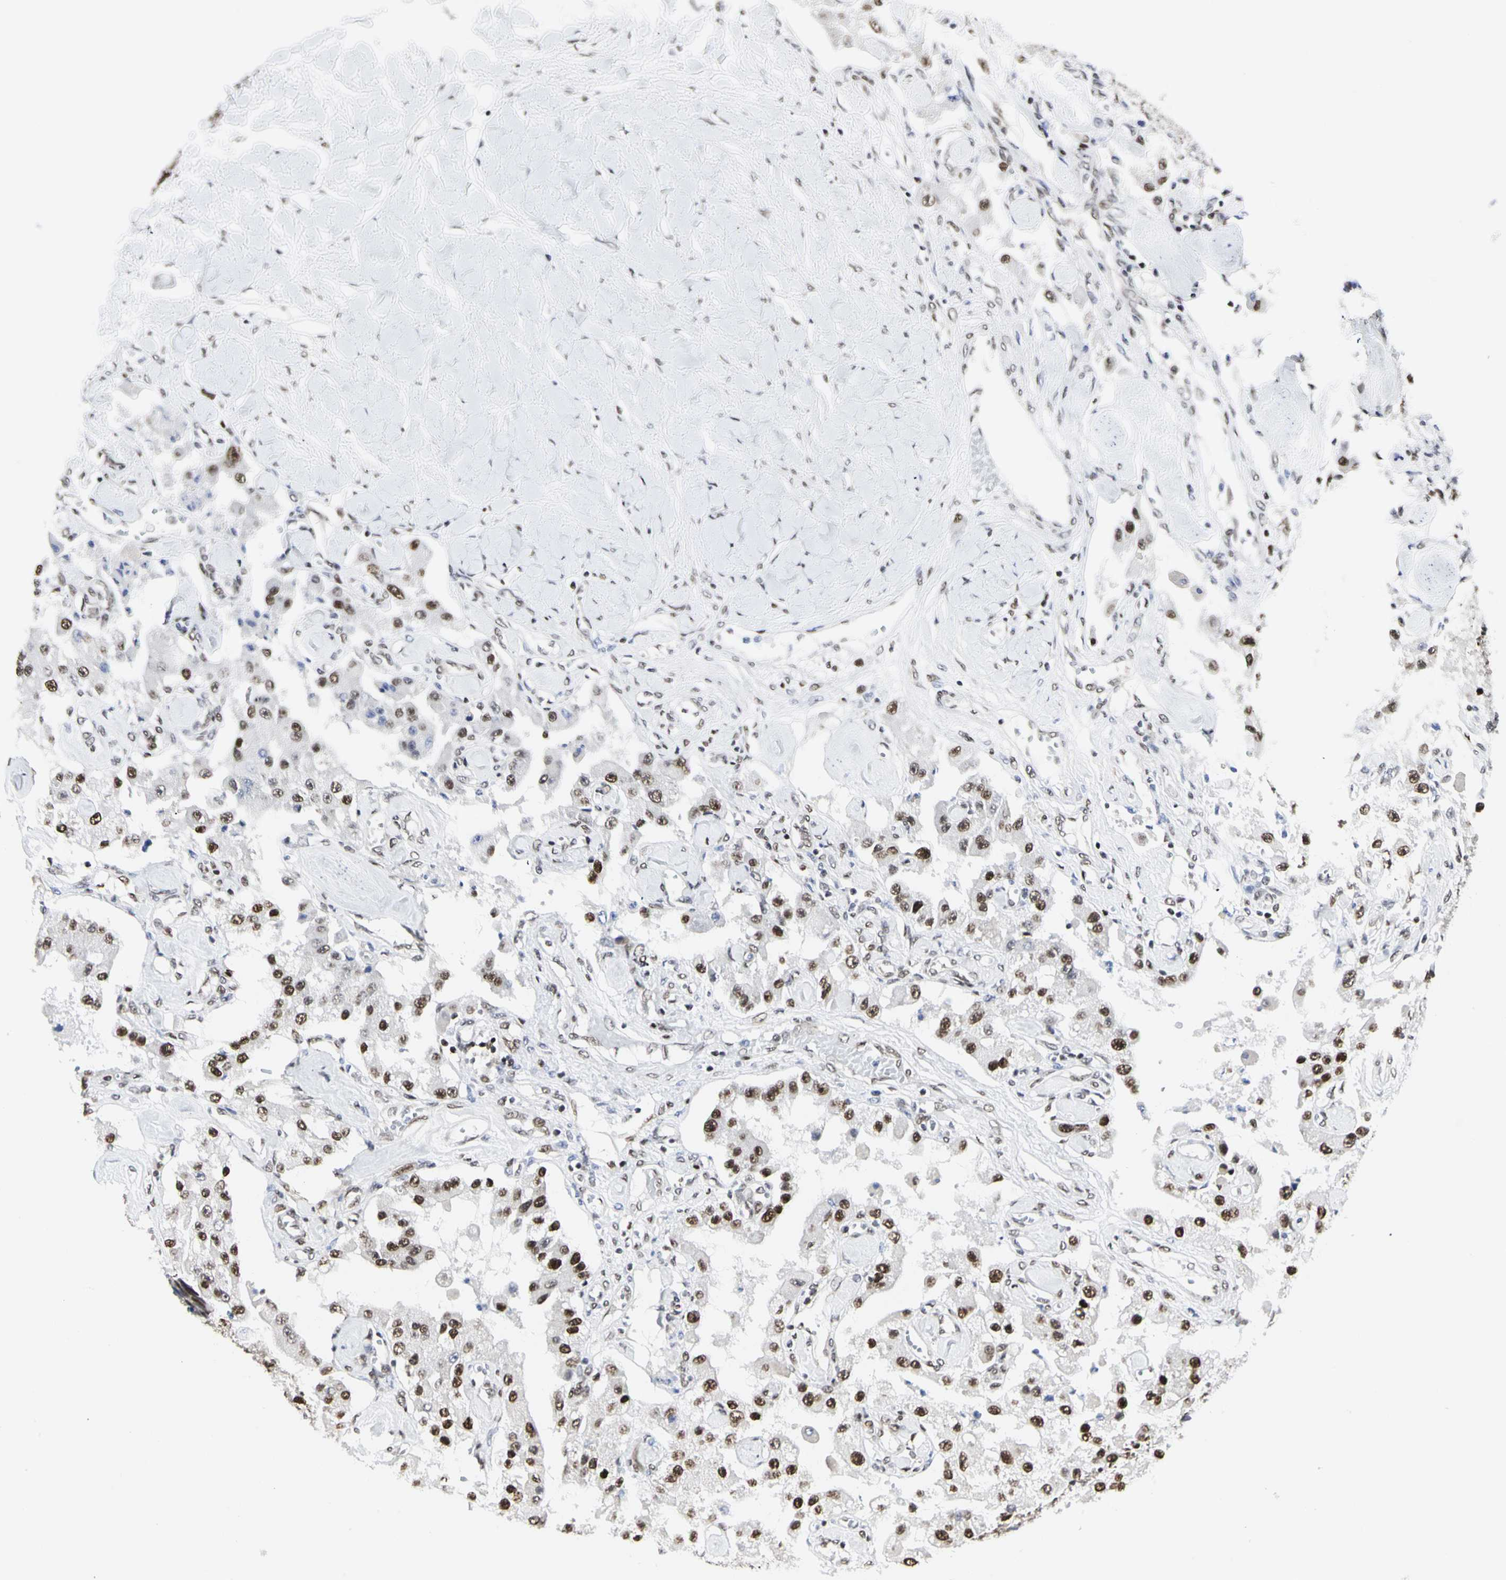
{"staining": {"intensity": "moderate", "quantity": ">75%", "location": "nuclear"}, "tissue": "carcinoid", "cell_type": "Tumor cells", "image_type": "cancer", "snomed": [{"axis": "morphology", "description": "Carcinoid, malignant, NOS"}, {"axis": "topography", "description": "Pancreas"}], "caption": "This micrograph reveals carcinoid (malignant) stained with immunohistochemistry (IHC) to label a protein in brown. The nuclear of tumor cells show moderate positivity for the protein. Nuclei are counter-stained blue.", "gene": "PRMT3", "patient": {"sex": "male", "age": 41}}